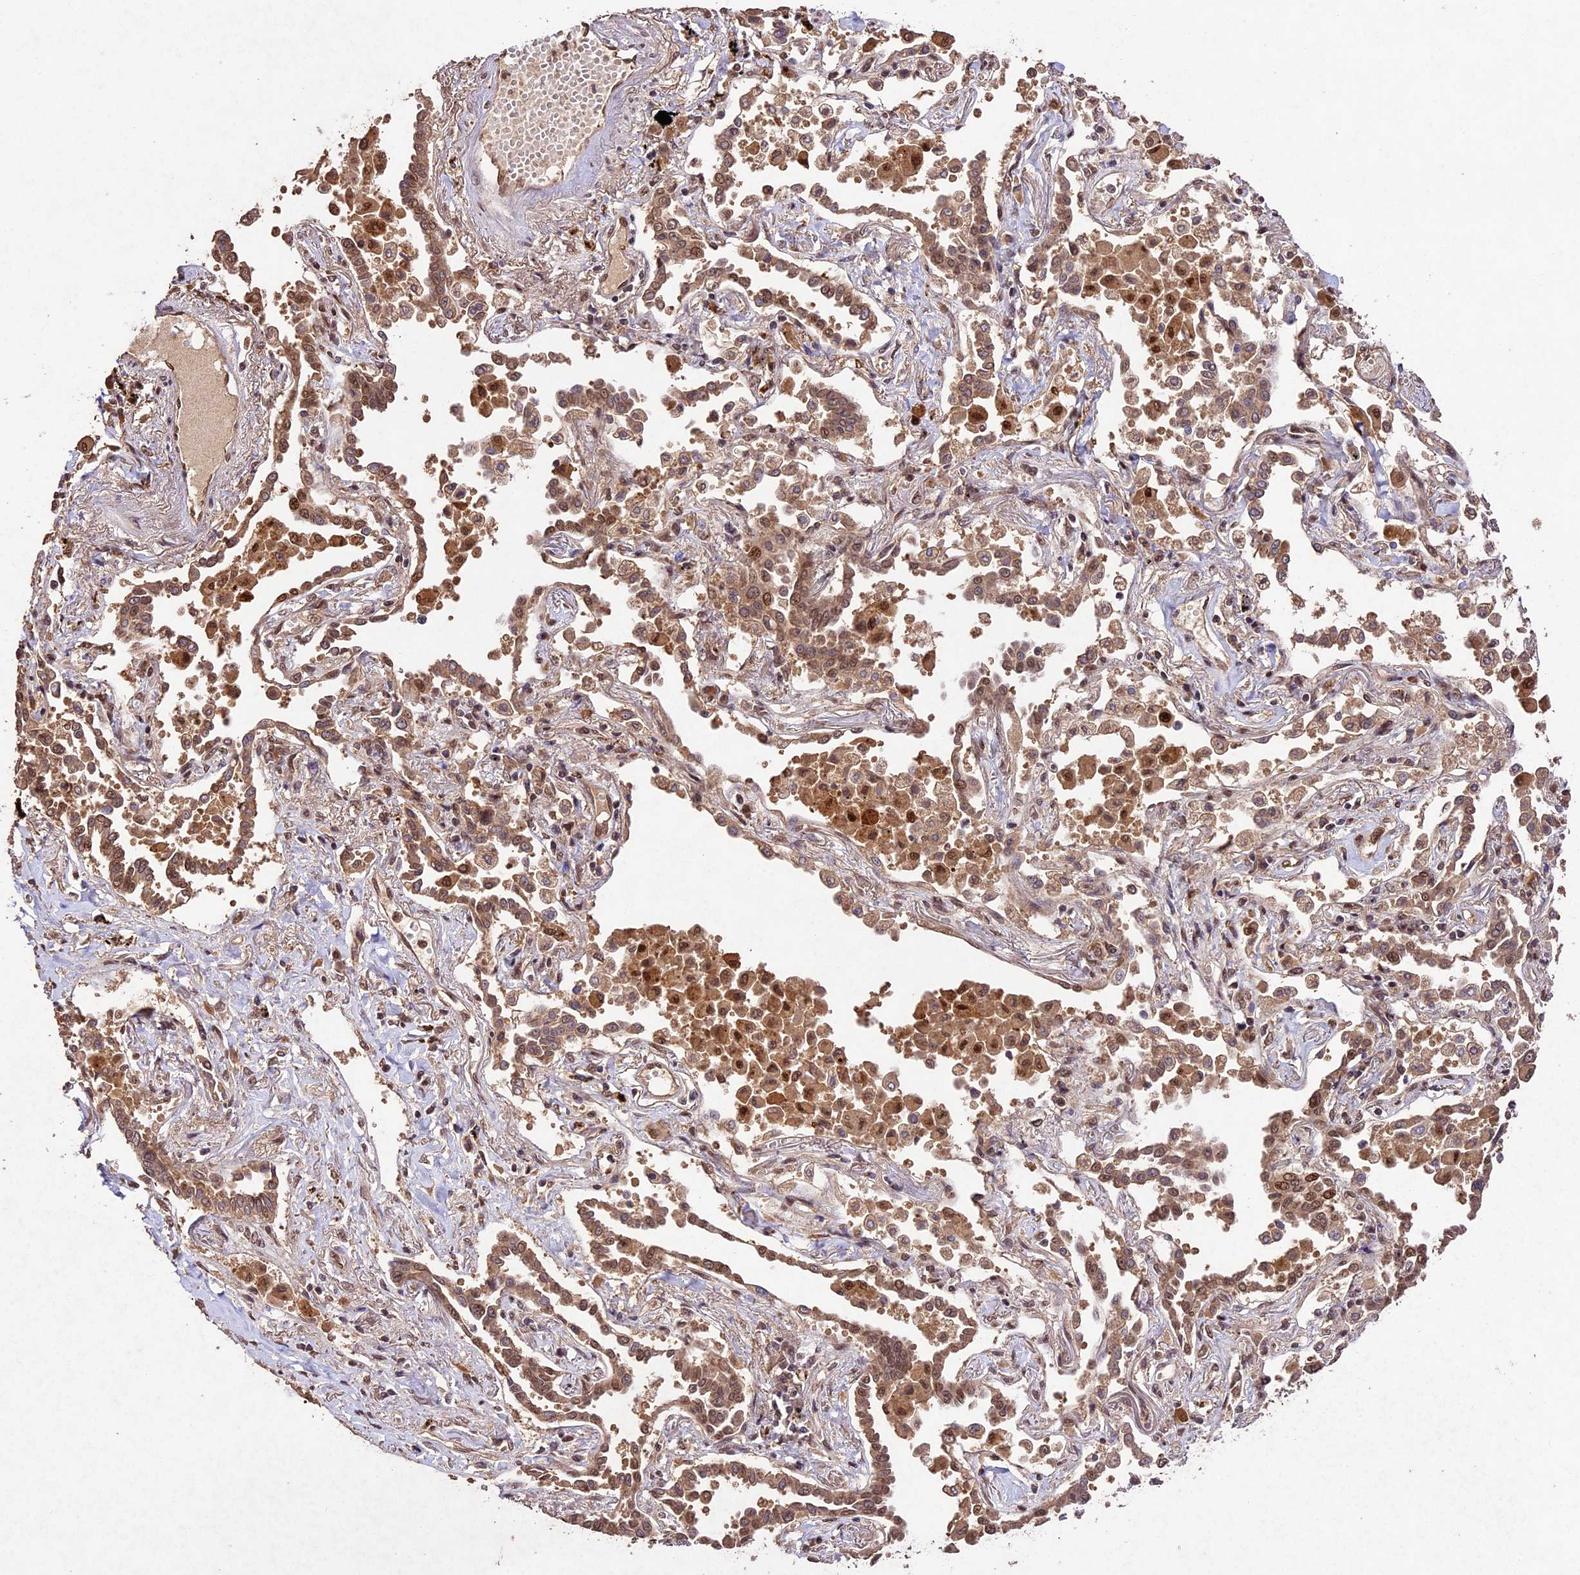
{"staining": {"intensity": "moderate", "quantity": ">75%", "location": "cytoplasmic/membranous,nuclear"}, "tissue": "lung cancer", "cell_type": "Tumor cells", "image_type": "cancer", "snomed": [{"axis": "morphology", "description": "Adenocarcinoma, NOS"}, {"axis": "topography", "description": "Lung"}], "caption": "A medium amount of moderate cytoplasmic/membranous and nuclear expression is seen in approximately >75% of tumor cells in lung adenocarcinoma tissue. (Brightfield microscopy of DAB IHC at high magnification).", "gene": "CDKN2AIP", "patient": {"sex": "male", "age": 67}}